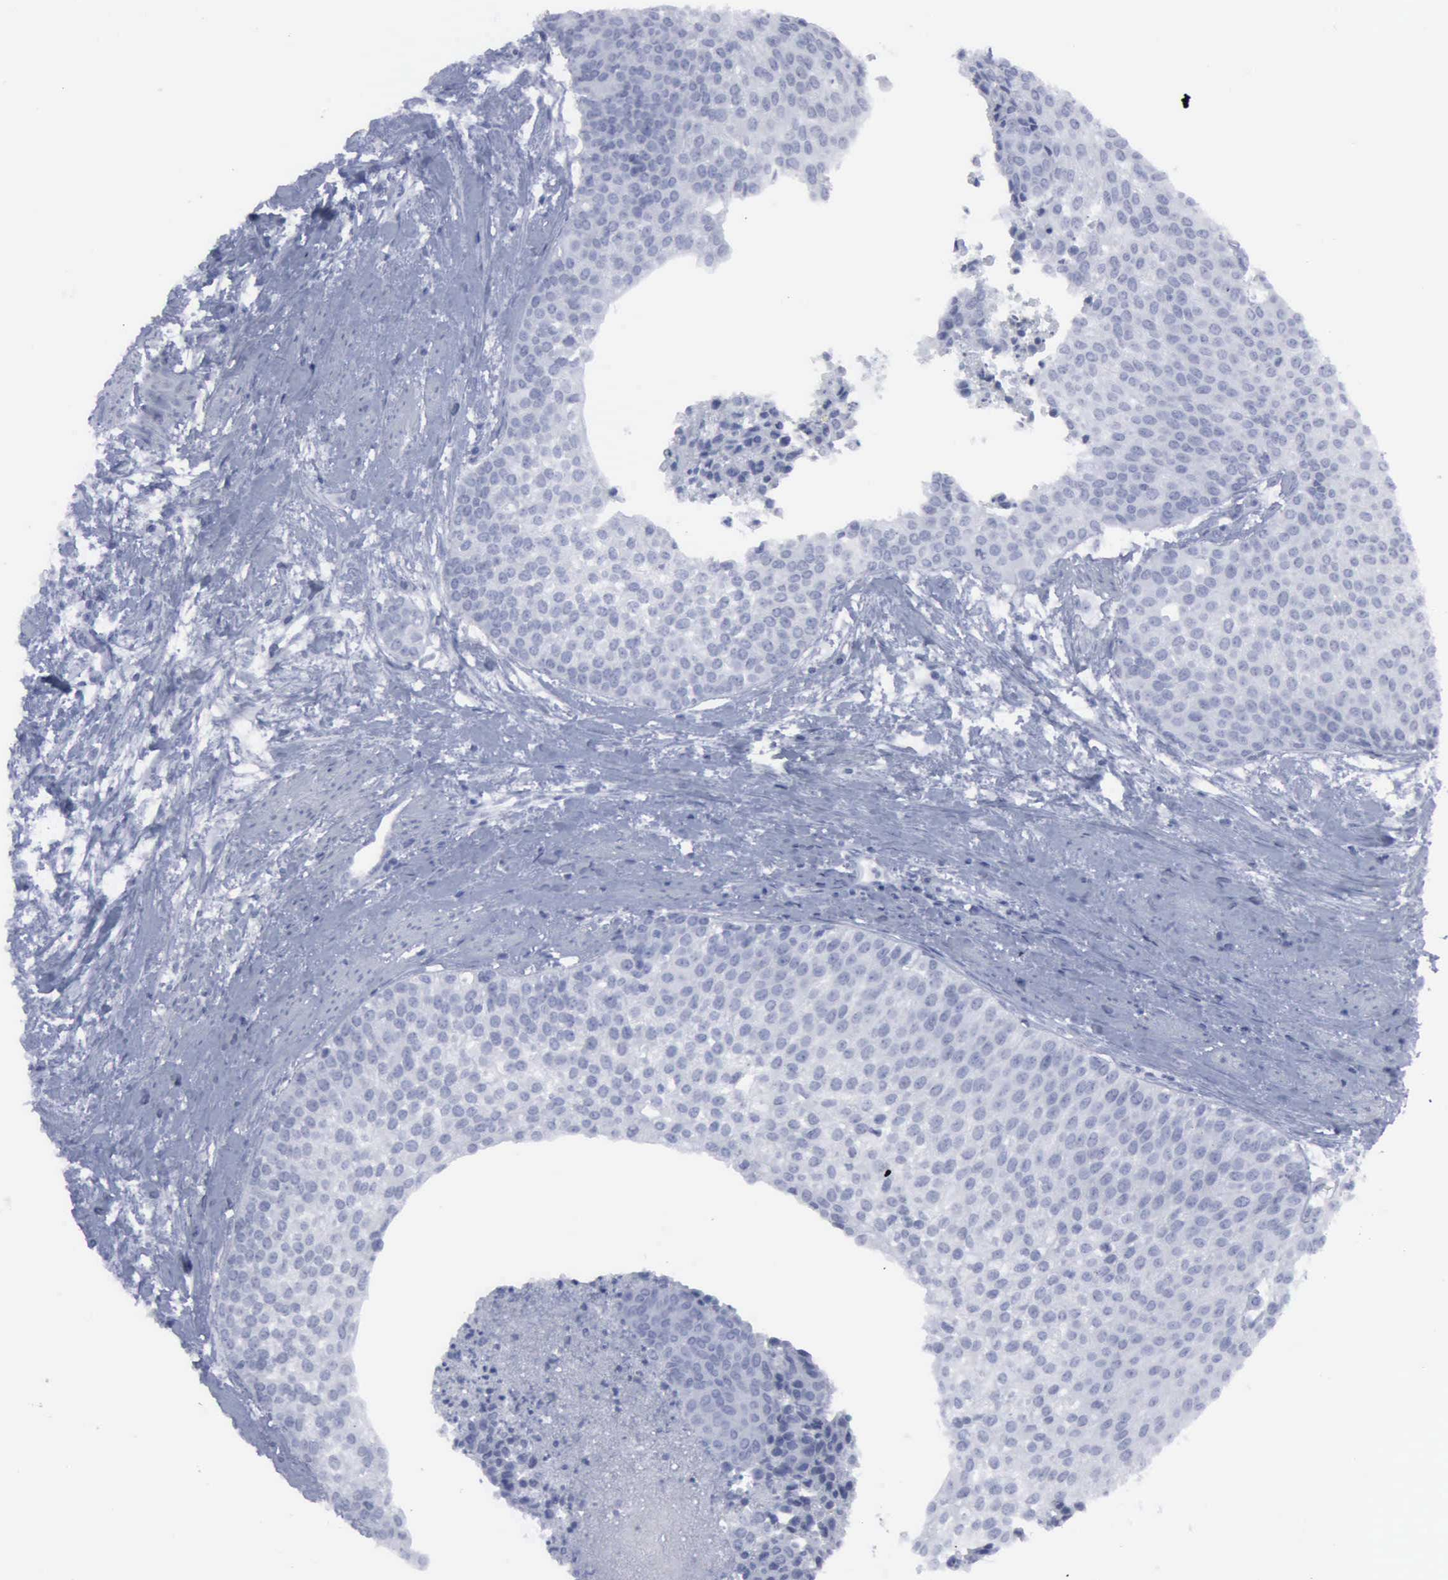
{"staining": {"intensity": "negative", "quantity": "none", "location": "none"}, "tissue": "urothelial cancer", "cell_type": "Tumor cells", "image_type": "cancer", "snomed": [{"axis": "morphology", "description": "Urothelial carcinoma, Low grade"}, {"axis": "topography", "description": "Urinary bladder"}], "caption": "Photomicrograph shows no protein expression in tumor cells of urothelial cancer tissue.", "gene": "VCAM1", "patient": {"sex": "female", "age": 73}}